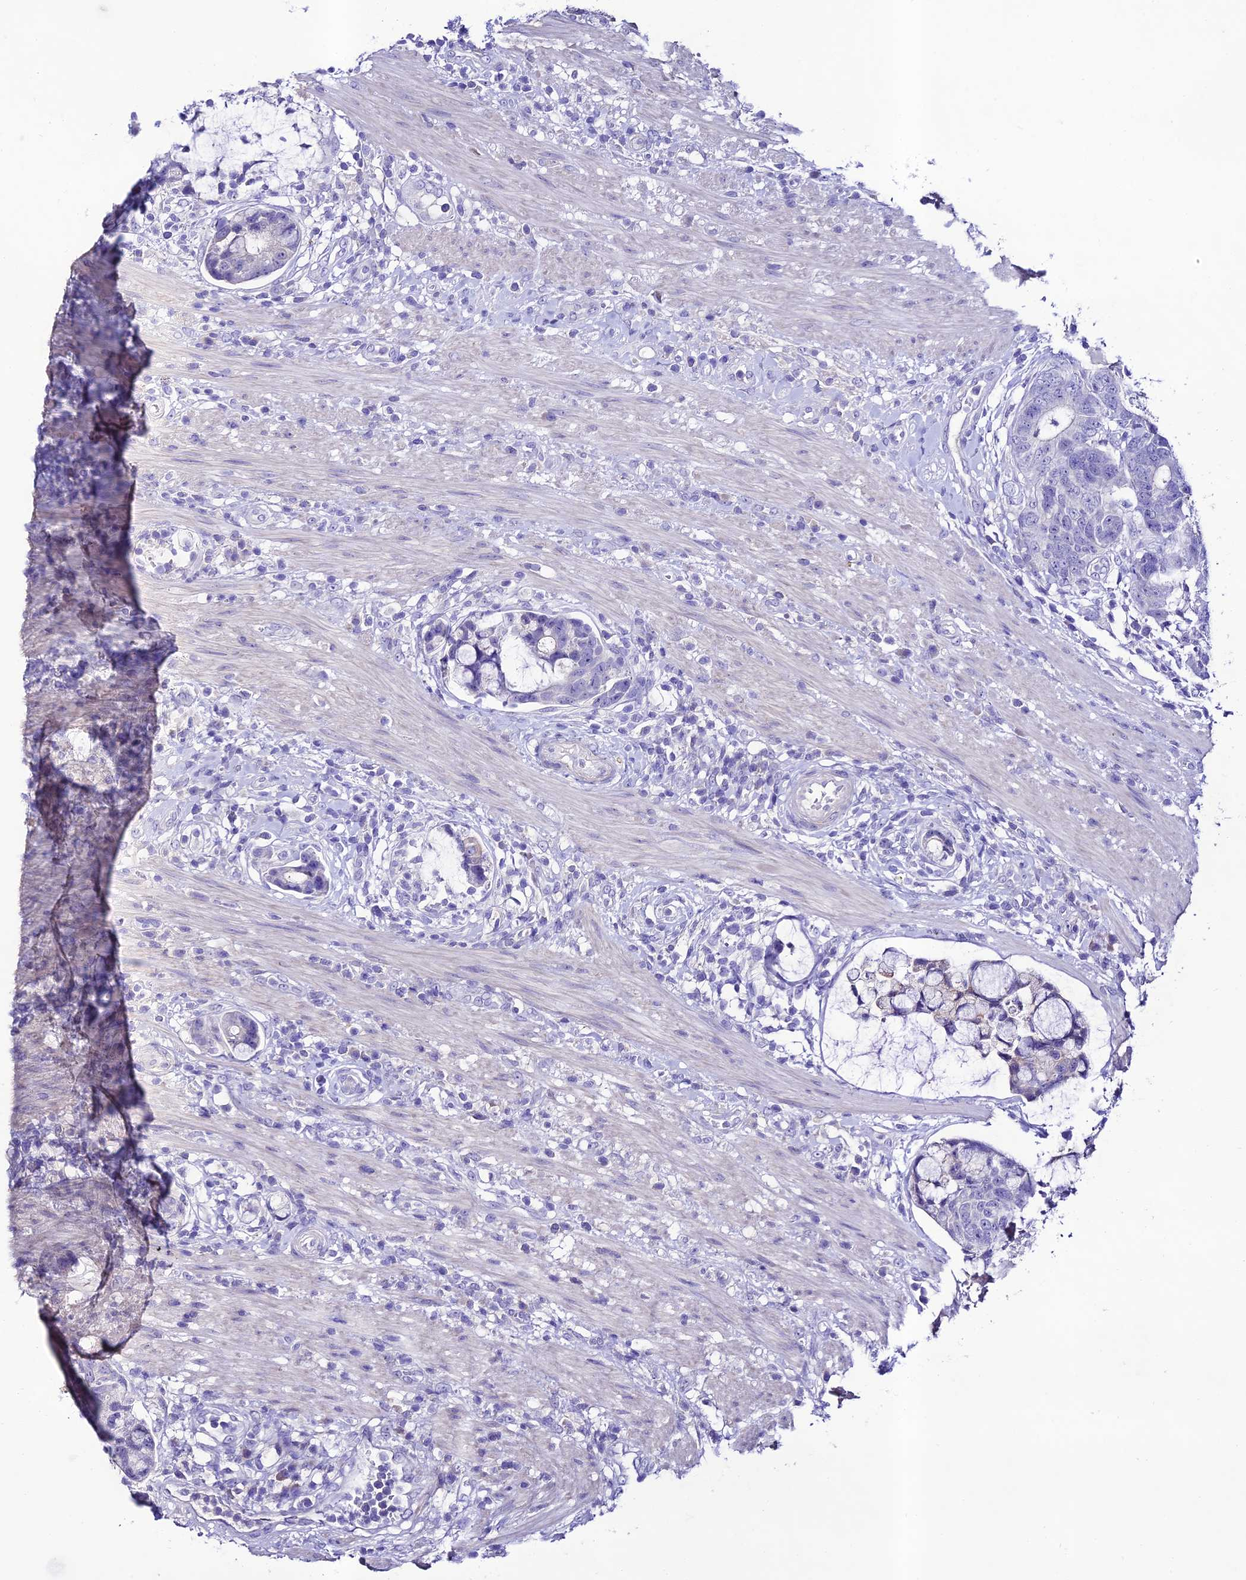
{"staining": {"intensity": "negative", "quantity": "none", "location": "none"}, "tissue": "colorectal cancer", "cell_type": "Tumor cells", "image_type": "cancer", "snomed": [{"axis": "morphology", "description": "Adenocarcinoma, NOS"}, {"axis": "topography", "description": "Colon"}], "caption": "There is no significant expression in tumor cells of colorectal cancer.", "gene": "NLRP6", "patient": {"sex": "female", "age": 82}}